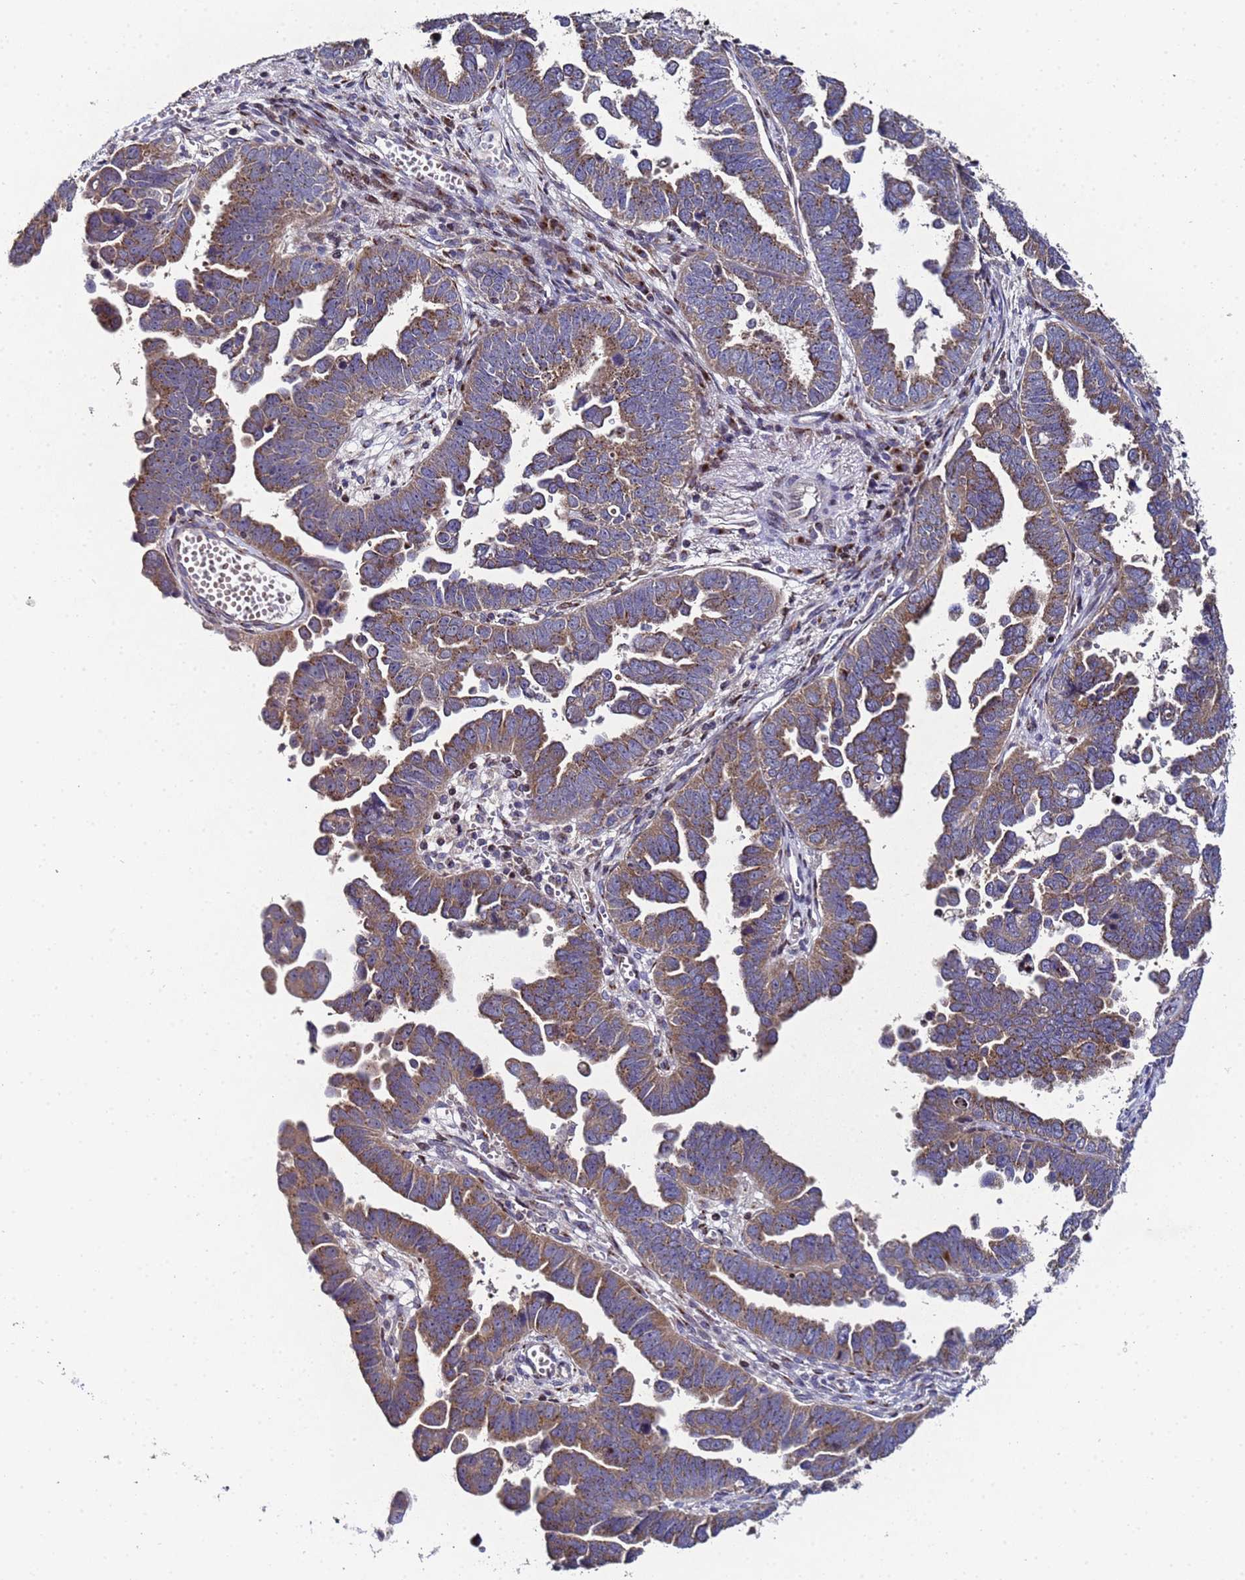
{"staining": {"intensity": "moderate", "quantity": ">75%", "location": "cytoplasmic/membranous"}, "tissue": "endometrial cancer", "cell_type": "Tumor cells", "image_type": "cancer", "snomed": [{"axis": "morphology", "description": "Adenocarcinoma, NOS"}, {"axis": "topography", "description": "Endometrium"}], "caption": "Brown immunohistochemical staining in human endometrial cancer demonstrates moderate cytoplasmic/membranous staining in approximately >75% of tumor cells. The staining was performed using DAB (3,3'-diaminobenzidine) to visualize the protein expression in brown, while the nuclei were stained in blue with hematoxylin (Magnification: 20x).", "gene": "NSUN6", "patient": {"sex": "female", "age": 75}}